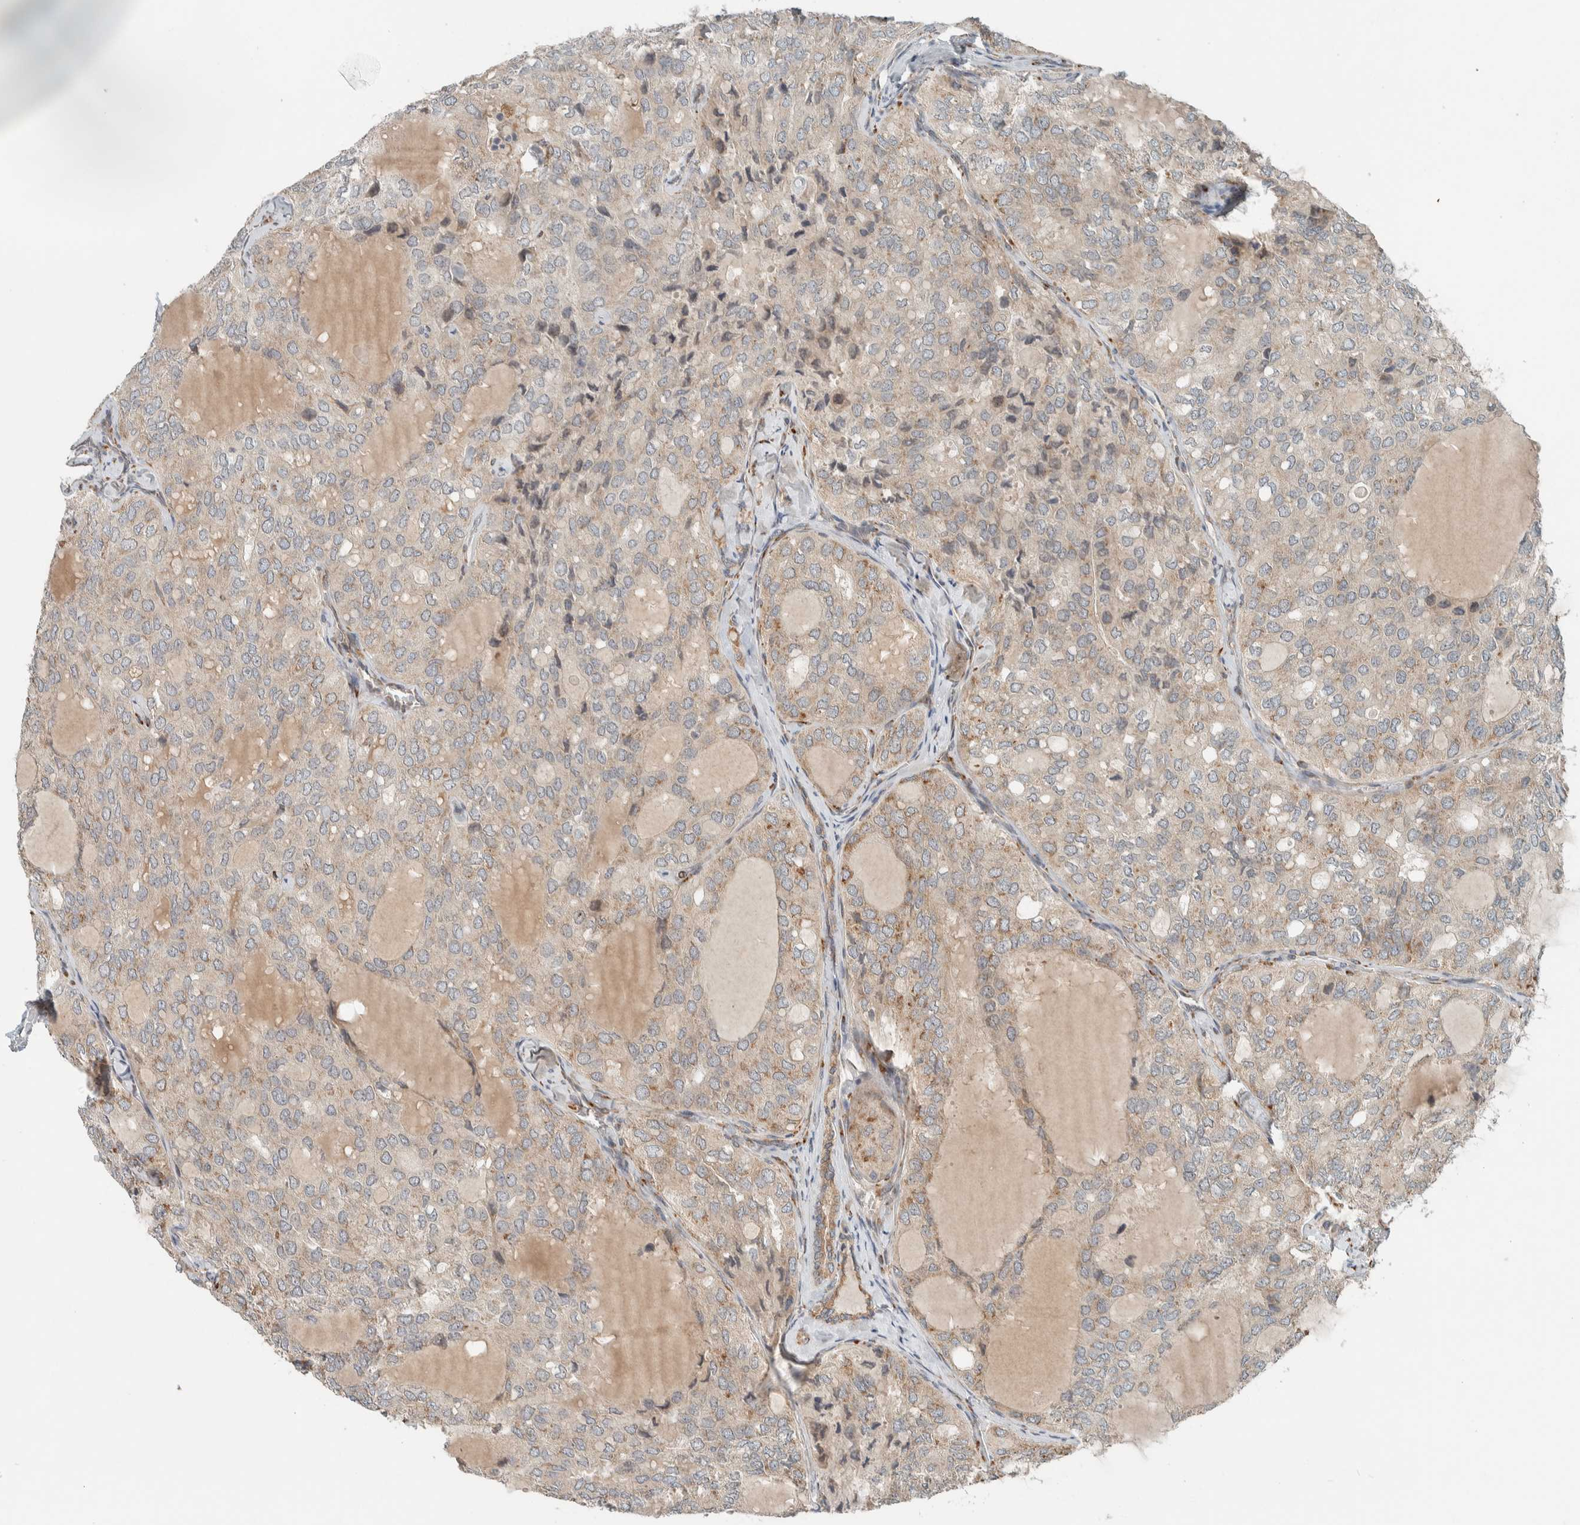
{"staining": {"intensity": "weak", "quantity": "25%-75%", "location": "cytoplasmic/membranous"}, "tissue": "thyroid cancer", "cell_type": "Tumor cells", "image_type": "cancer", "snomed": [{"axis": "morphology", "description": "Follicular adenoma carcinoma, NOS"}, {"axis": "topography", "description": "Thyroid gland"}], "caption": "Immunohistochemical staining of thyroid cancer demonstrates weak cytoplasmic/membranous protein staining in approximately 25%-75% of tumor cells. Nuclei are stained in blue.", "gene": "CTBP2", "patient": {"sex": "male", "age": 75}}